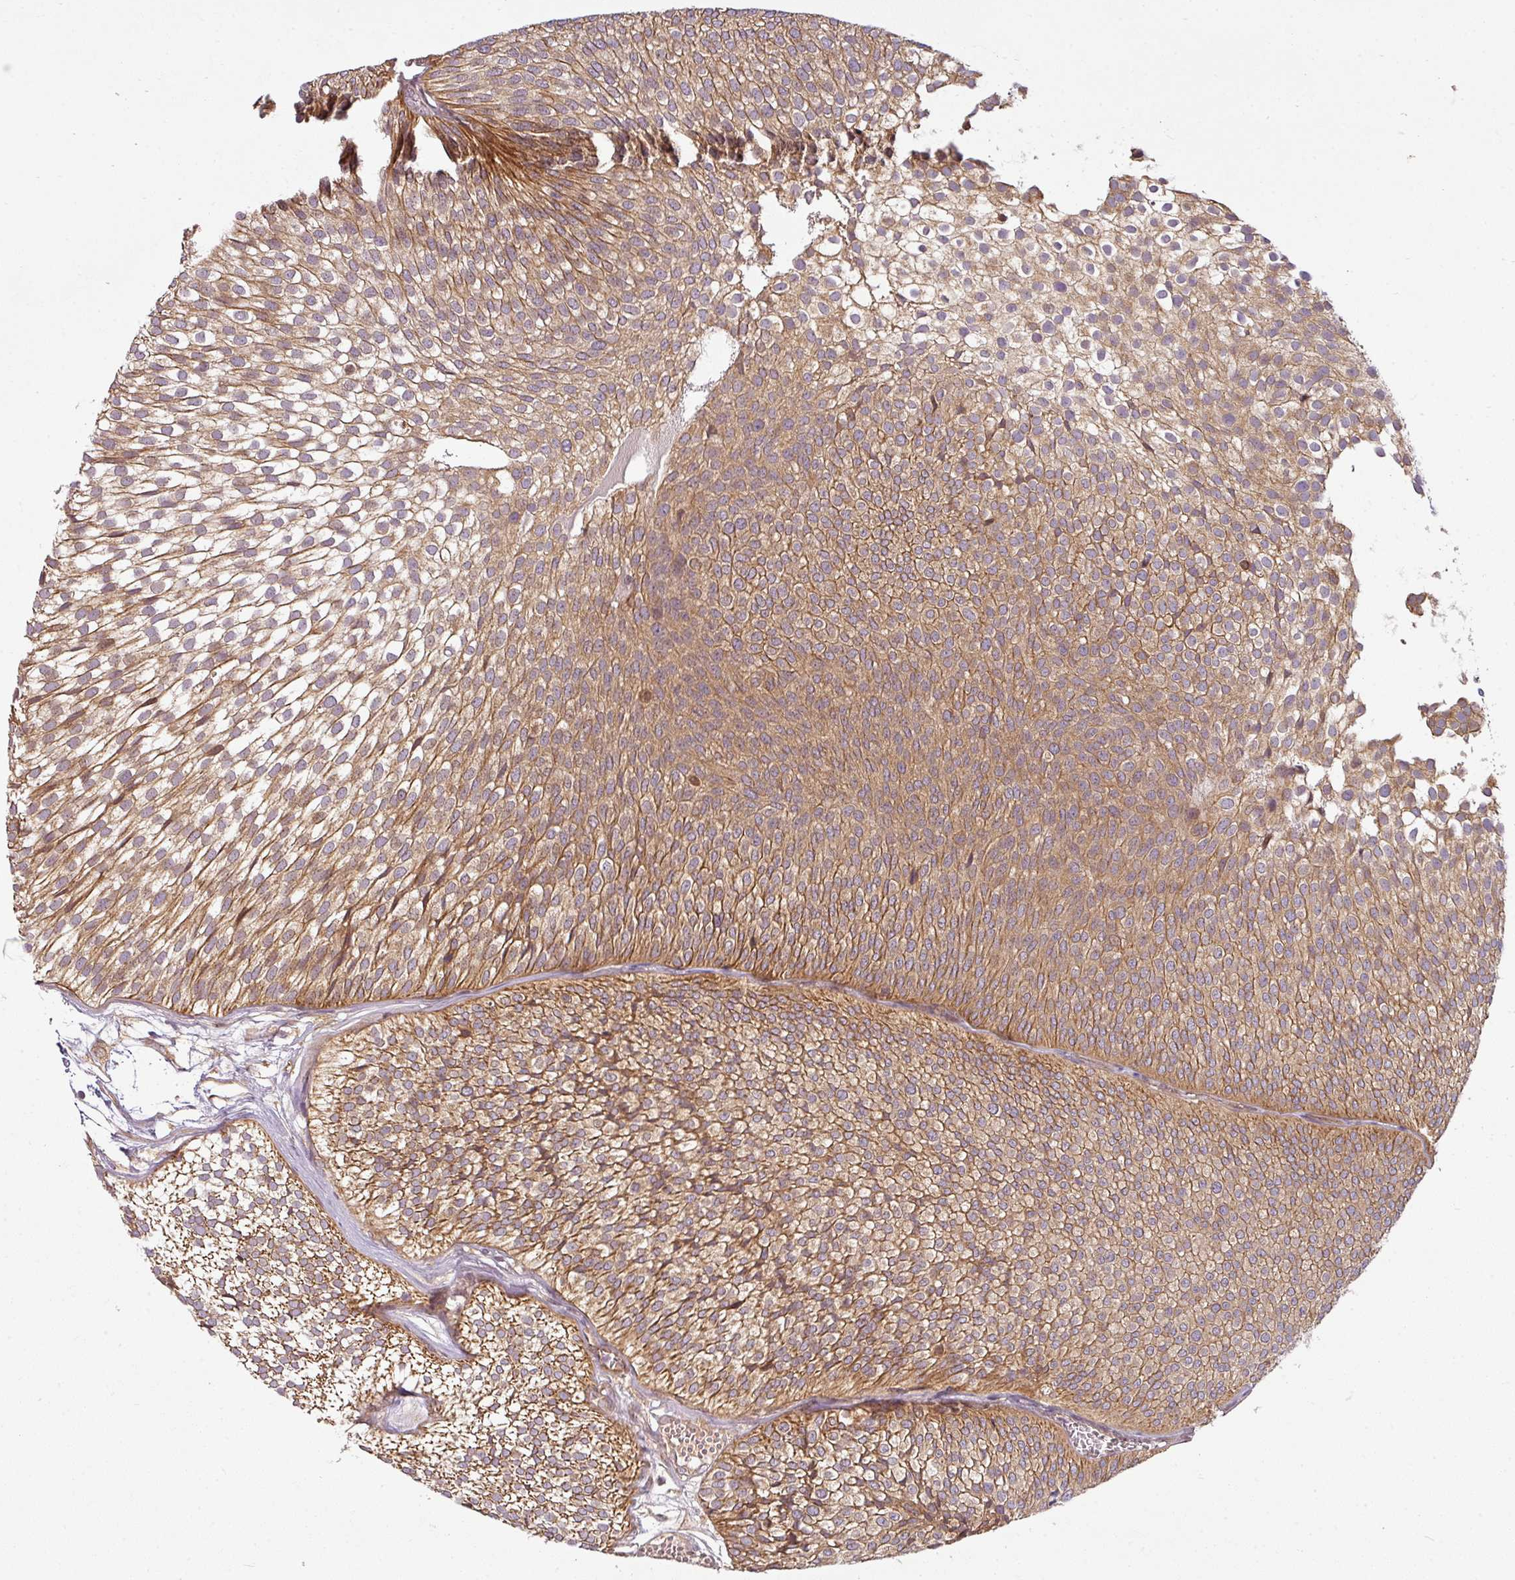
{"staining": {"intensity": "moderate", "quantity": ">75%", "location": "cytoplasmic/membranous"}, "tissue": "urothelial cancer", "cell_type": "Tumor cells", "image_type": "cancer", "snomed": [{"axis": "morphology", "description": "Urothelial carcinoma, Low grade"}, {"axis": "topography", "description": "Urinary bladder"}], "caption": "Immunohistochemistry (IHC) (DAB) staining of urothelial cancer shows moderate cytoplasmic/membranous protein positivity in approximately >75% of tumor cells.", "gene": "RNF31", "patient": {"sex": "male", "age": 91}}